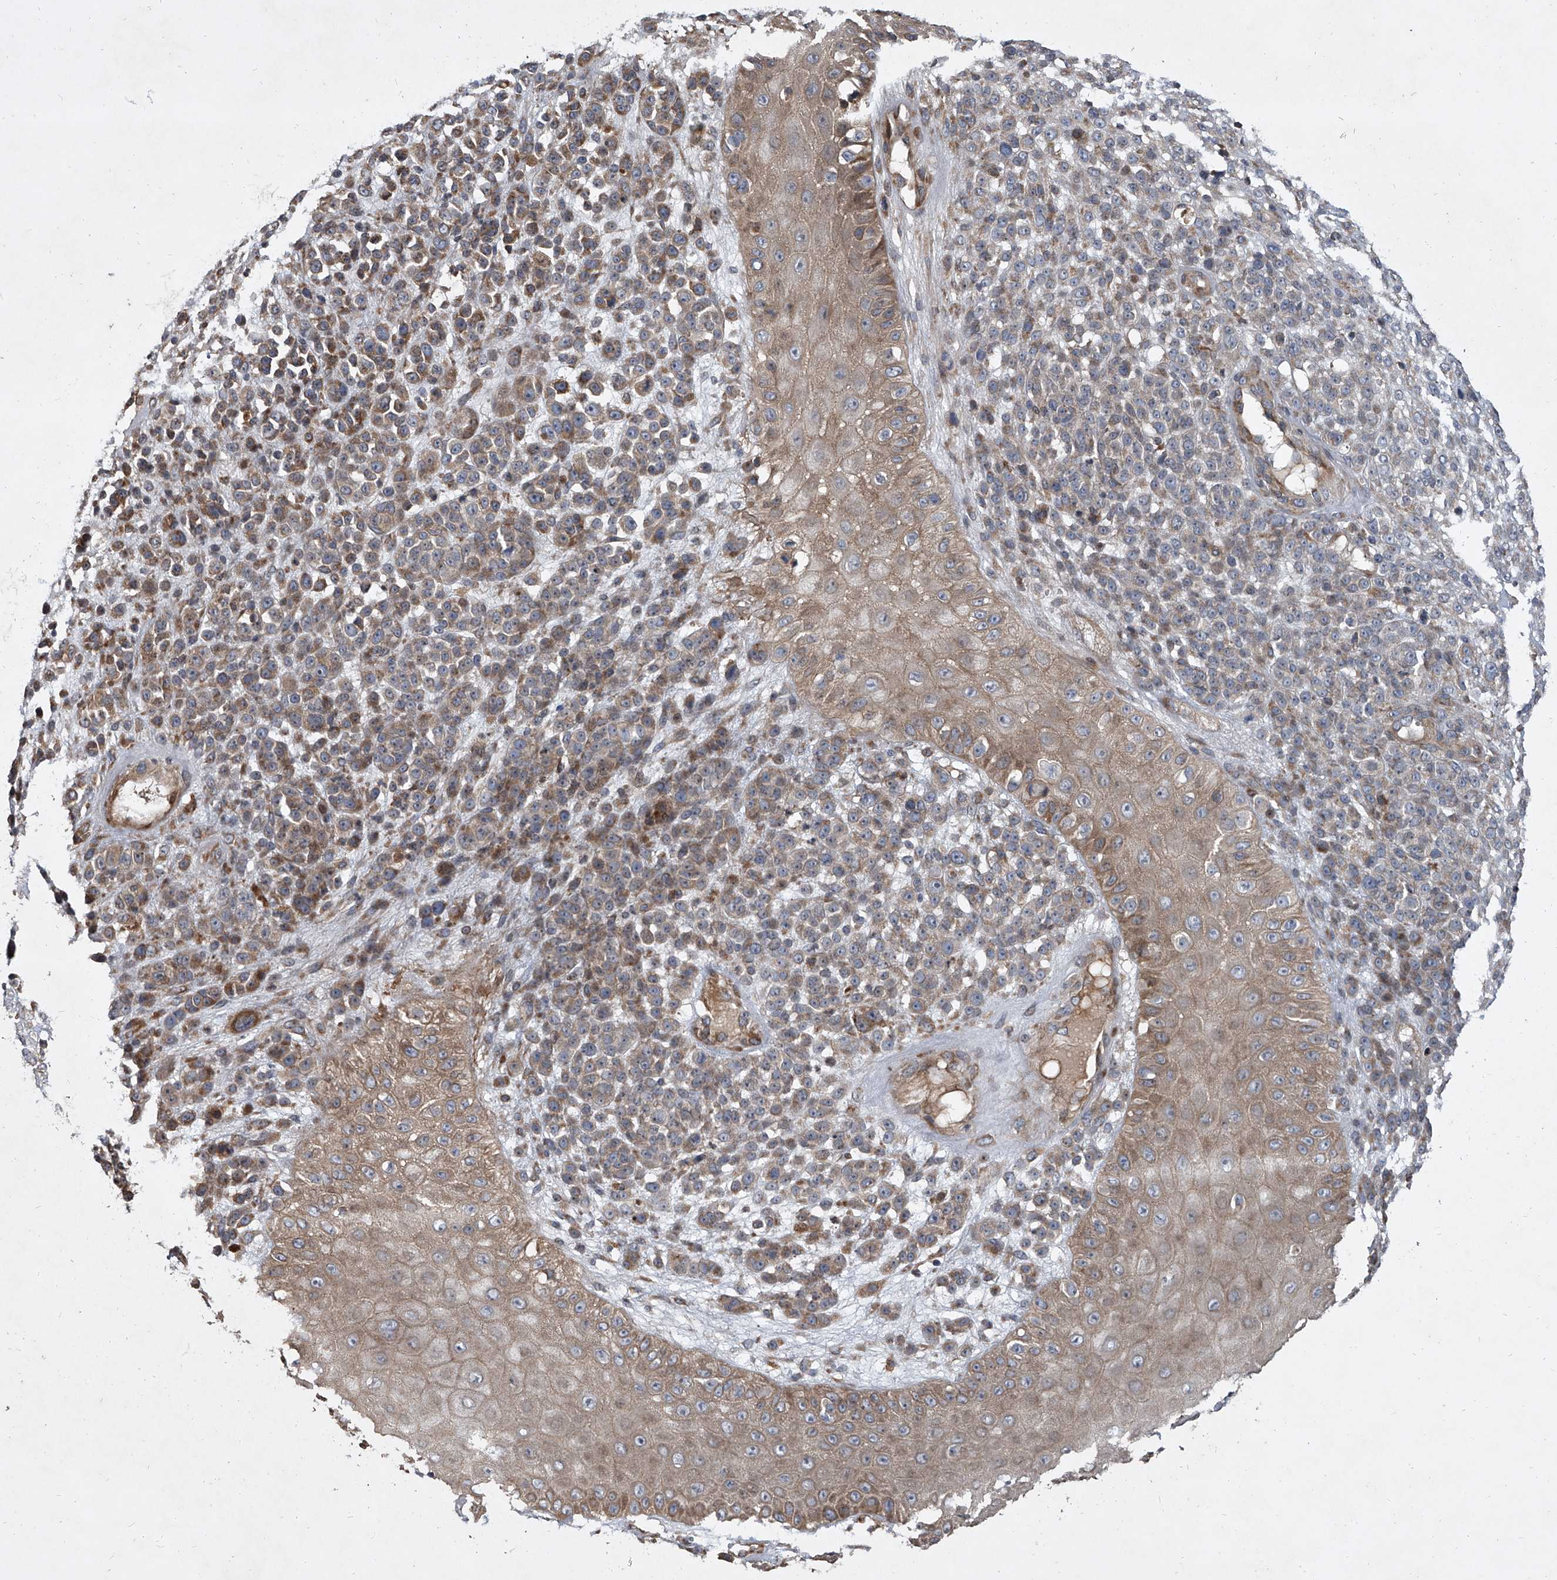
{"staining": {"intensity": "moderate", "quantity": "25%-75%", "location": "cytoplasmic/membranous"}, "tissue": "melanoma", "cell_type": "Tumor cells", "image_type": "cancer", "snomed": [{"axis": "morphology", "description": "Malignant melanoma, NOS"}, {"axis": "topography", "description": "Skin"}], "caption": "Immunohistochemistry (IHC) histopathology image of malignant melanoma stained for a protein (brown), which shows medium levels of moderate cytoplasmic/membranous expression in about 25%-75% of tumor cells.", "gene": "EVA1C", "patient": {"sex": "female", "age": 55}}